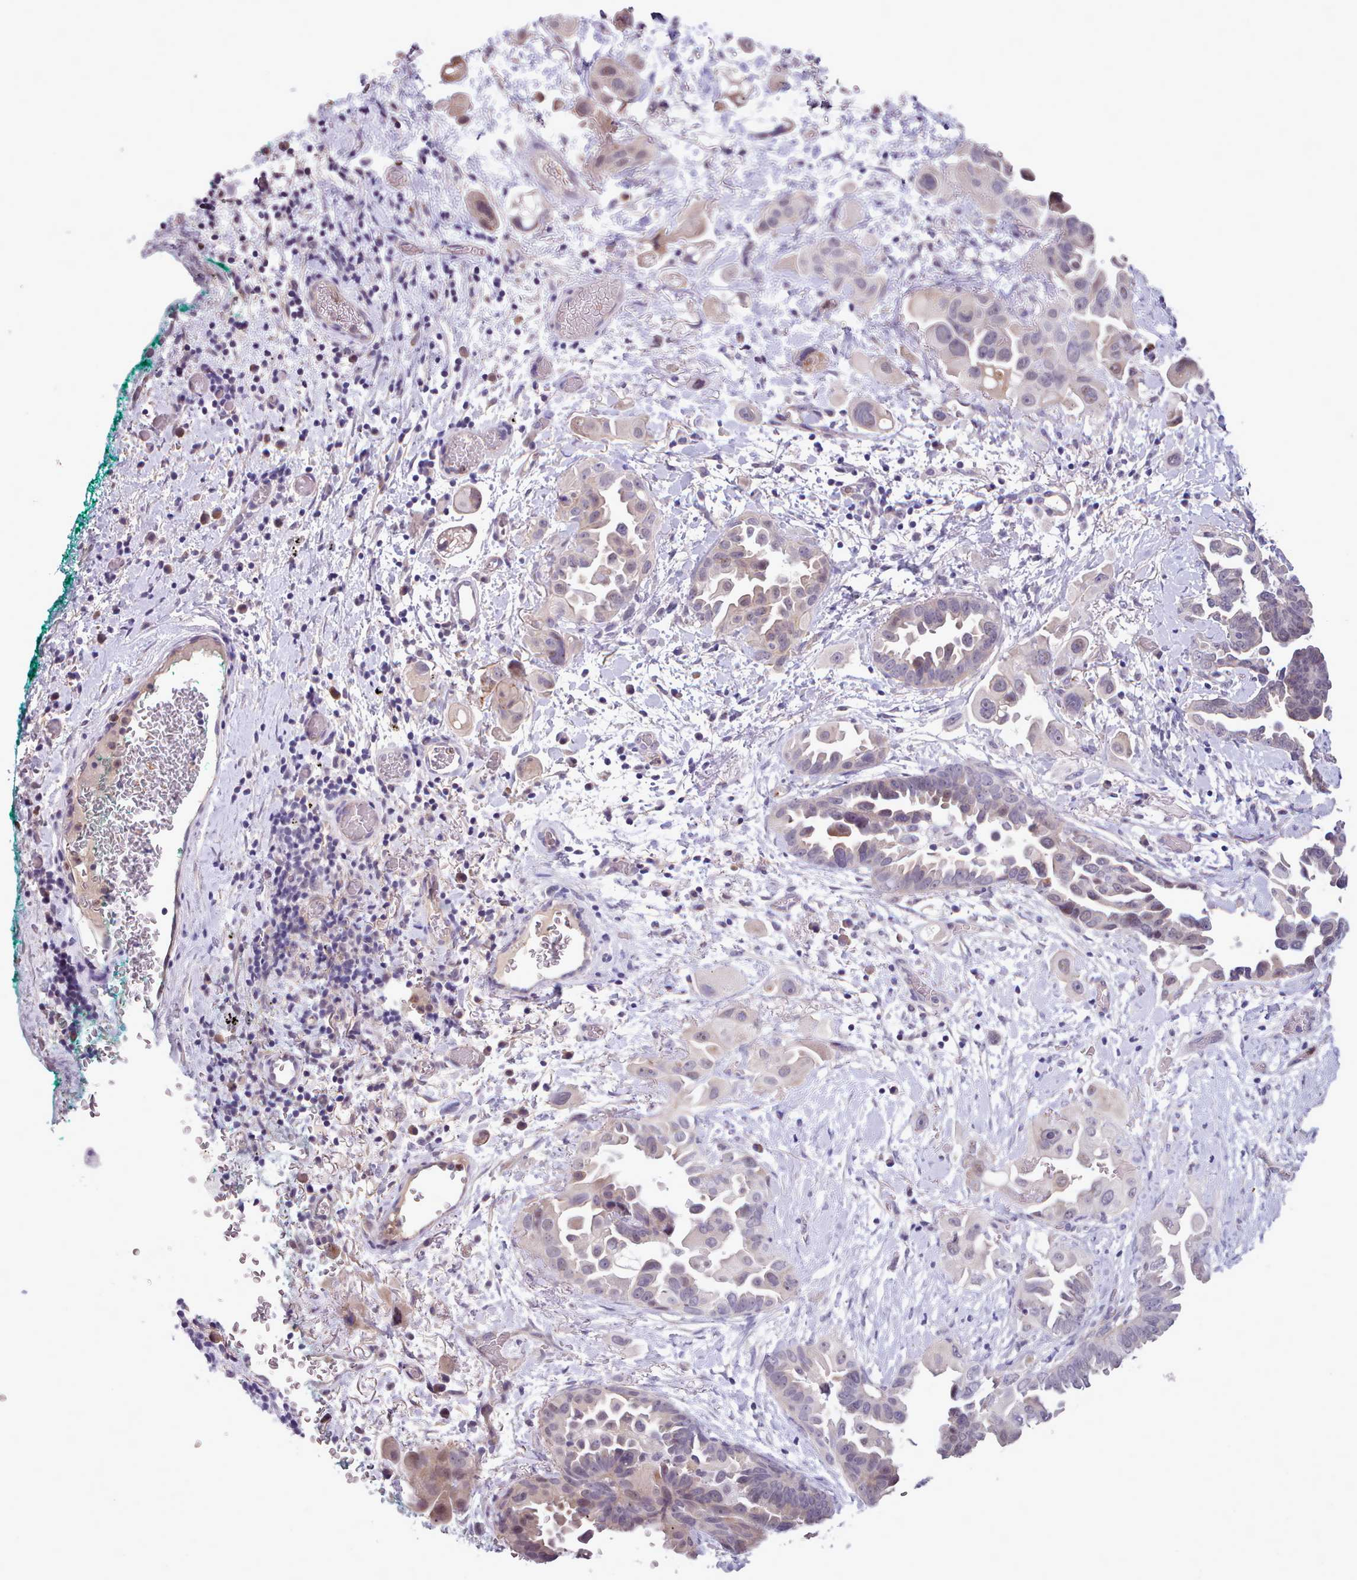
{"staining": {"intensity": "weak", "quantity": "25%-75%", "location": "cytoplasmic/membranous,nuclear"}, "tissue": "lung cancer", "cell_type": "Tumor cells", "image_type": "cancer", "snomed": [{"axis": "morphology", "description": "Adenocarcinoma, NOS"}, {"axis": "topography", "description": "Lung"}], "caption": "Weak cytoplasmic/membranous and nuclear protein expression is seen in approximately 25%-75% of tumor cells in adenocarcinoma (lung).", "gene": "KCTD16", "patient": {"sex": "female", "age": 67}}